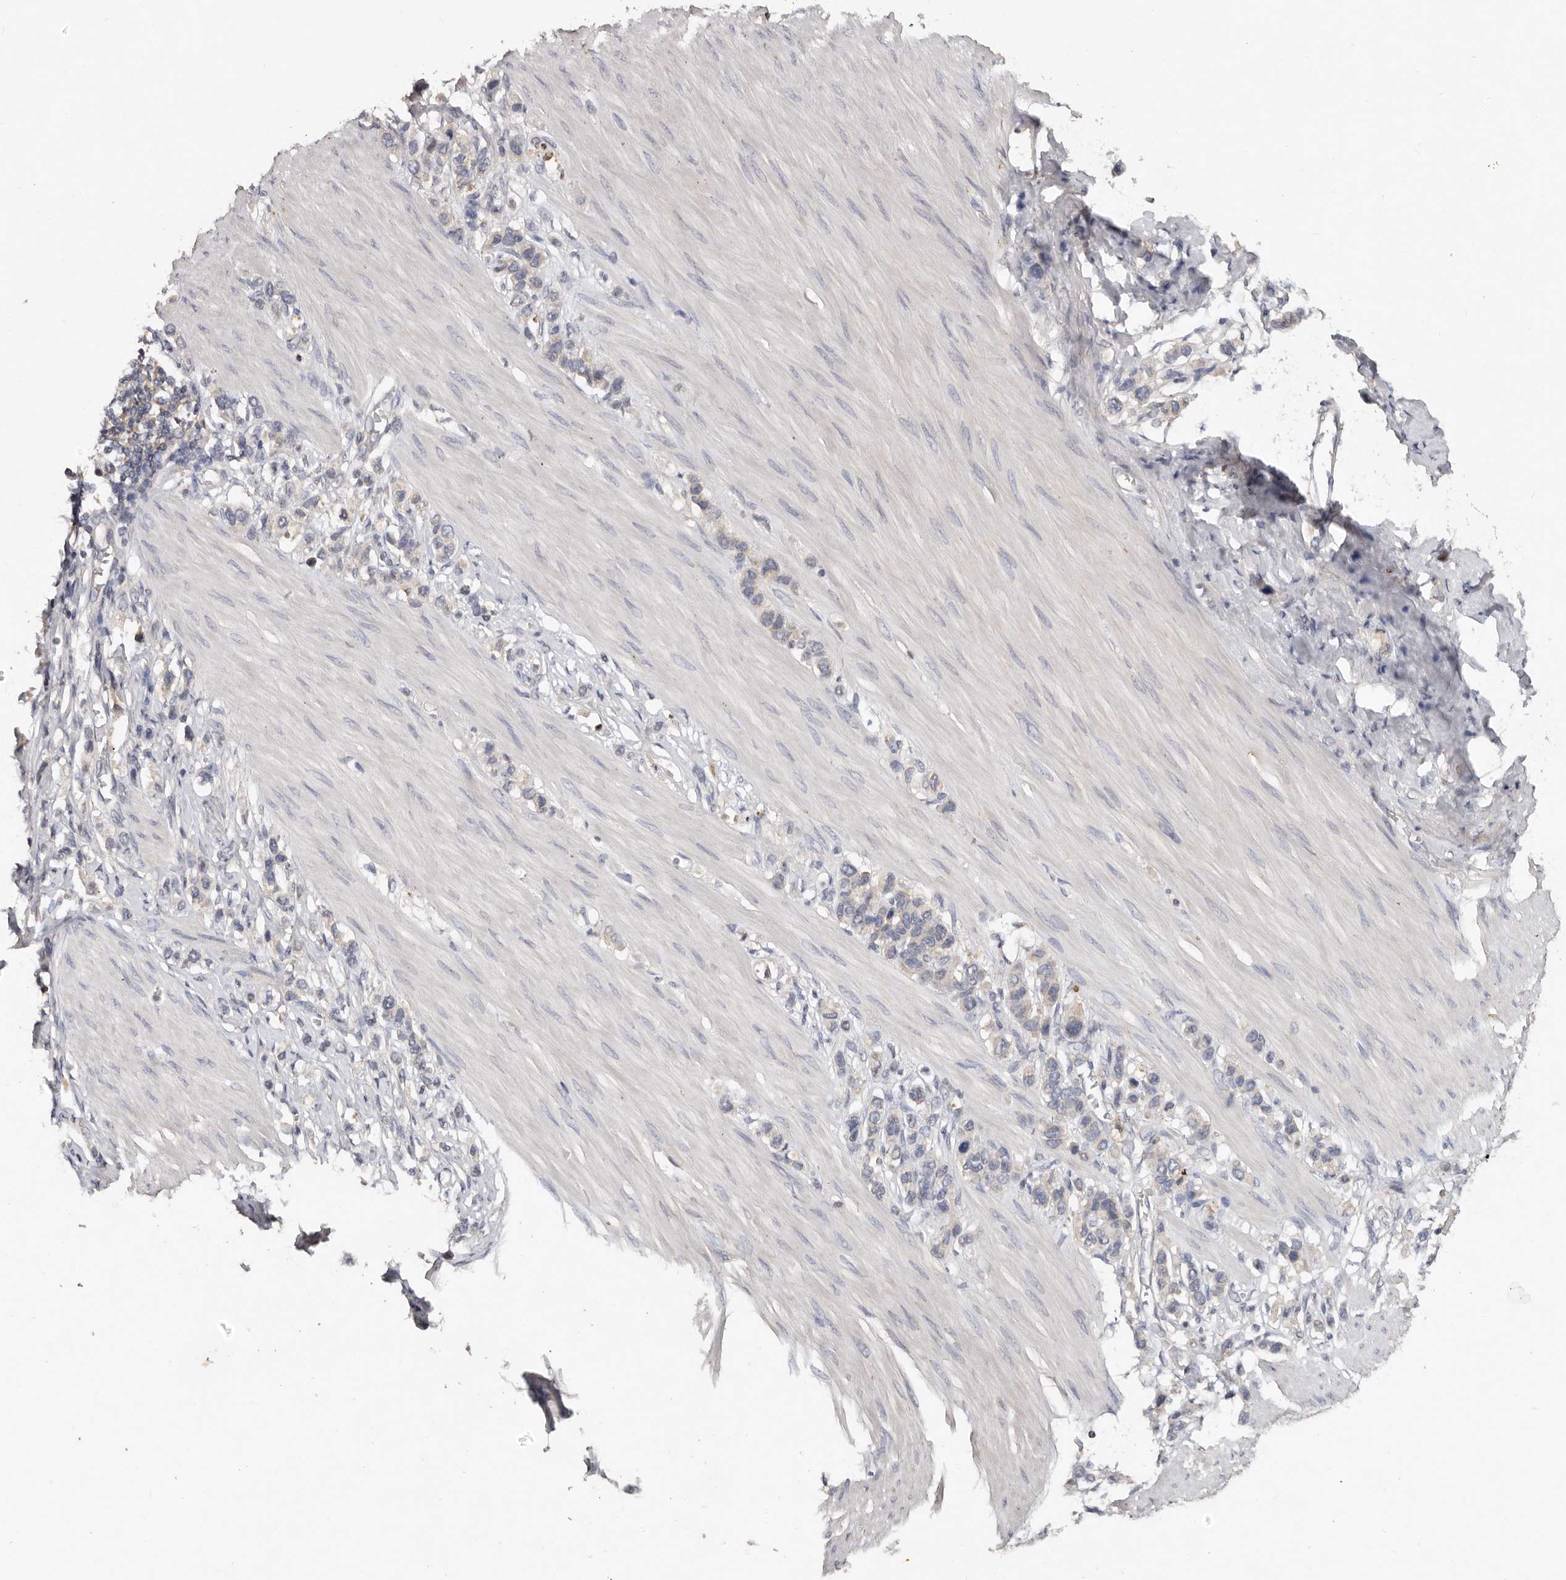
{"staining": {"intensity": "negative", "quantity": "none", "location": "none"}, "tissue": "stomach cancer", "cell_type": "Tumor cells", "image_type": "cancer", "snomed": [{"axis": "morphology", "description": "Adenocarcinoma, NOS"}, {"axis": "topography", "description": "Stomach"}], "caption": "Immunohistochemistry image of human adenocarcinoma (stomach) stained for a protein (brown), which exhibits no positivity in tumor cells.", "gene": "EDEM1", "patient": {"sex": "female", "age": 65}}